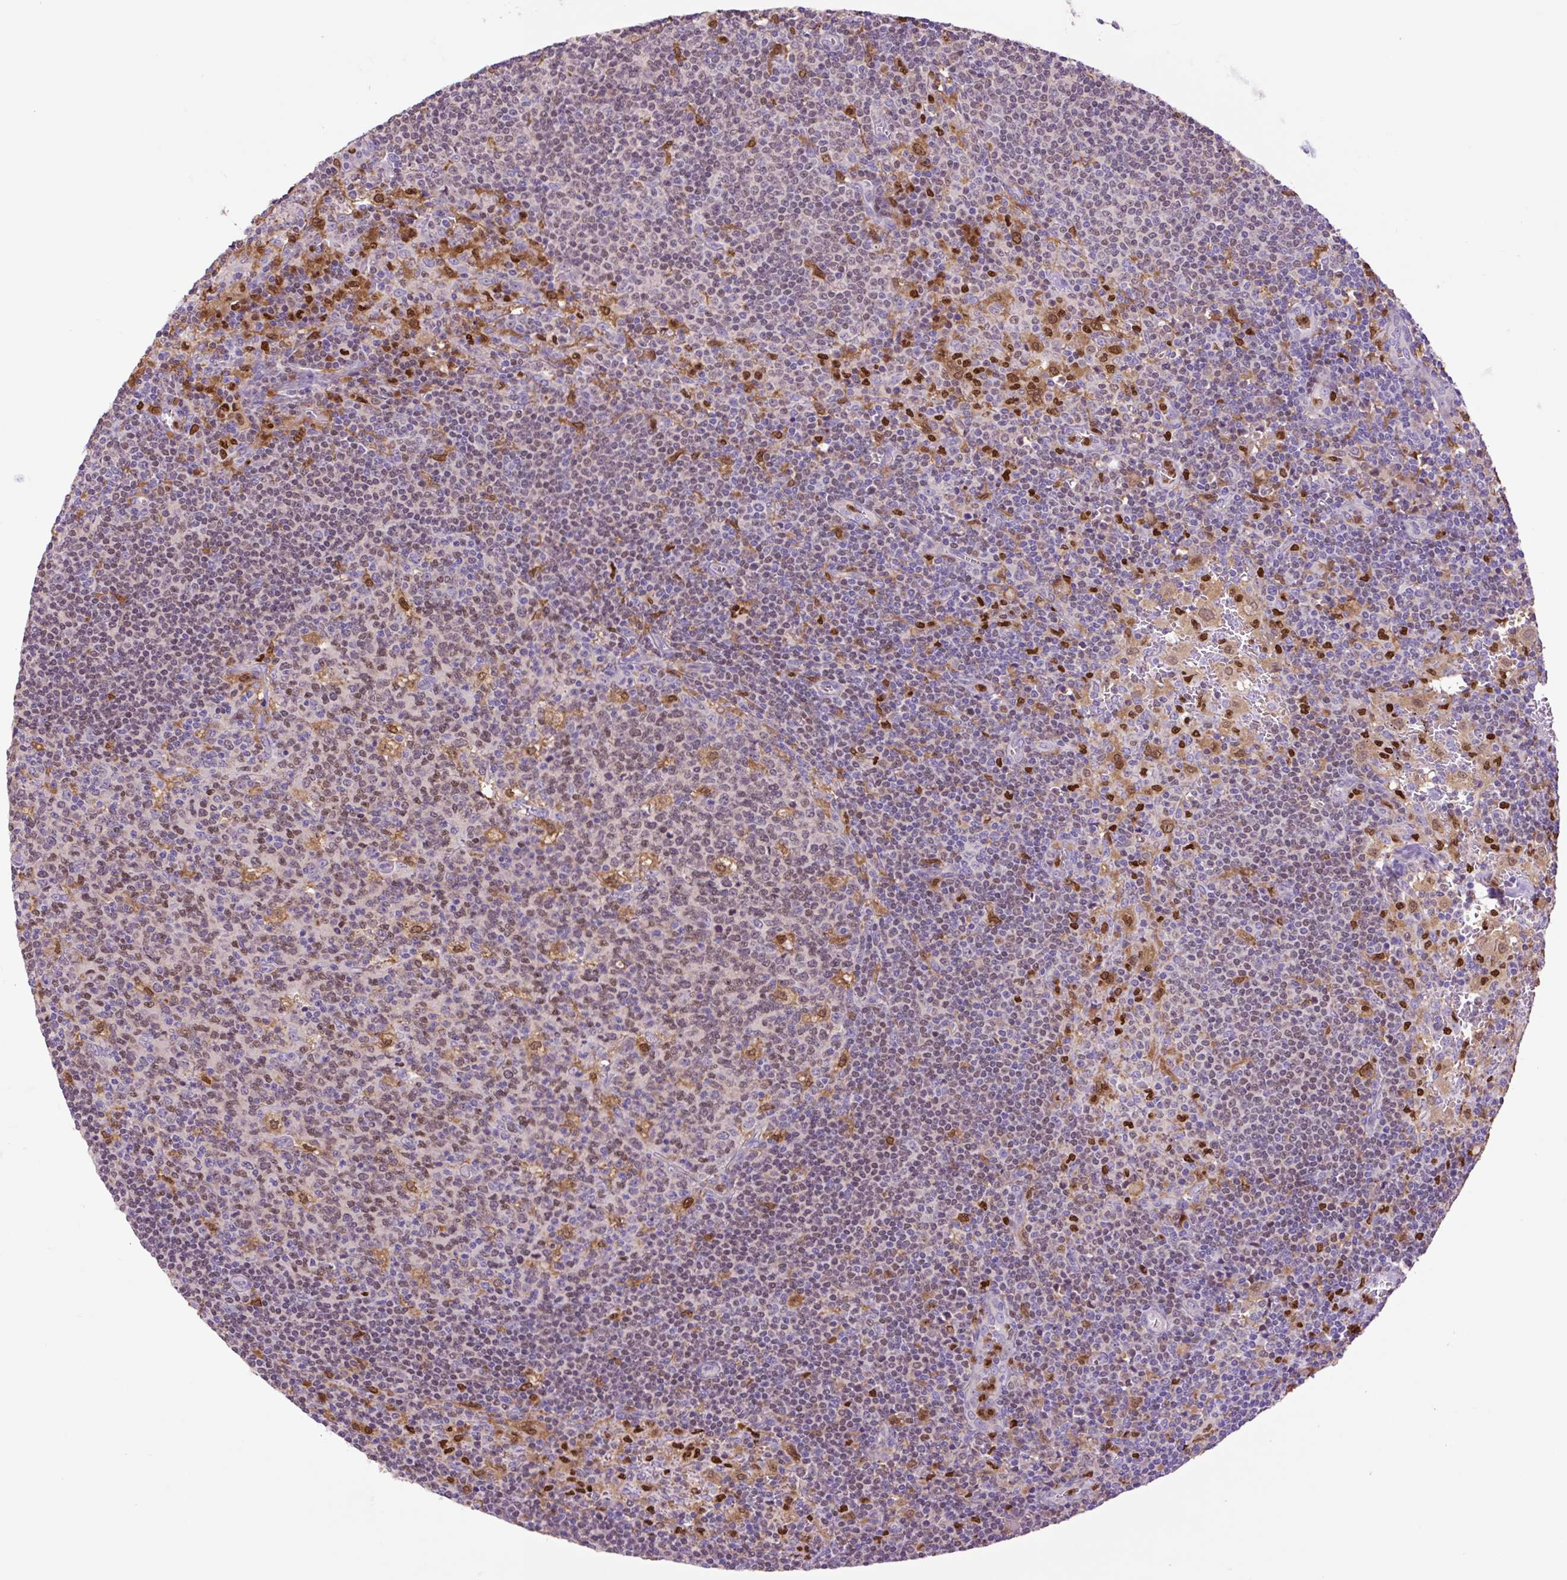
{"staining": {"intensity": "moderate", "quantity": "25%-75%", "location": "nuclear"}, "tissue": "lymph node", "cell_type": "Germinal center cells", "image_type": "normal", "snomed": [{"axis": "morphology", "description": "Normal tissue, NOS"}, {"axis": "topography", "description": "Lymph node"}], "caption": "Benign lymph node reveals moderate nuclear positivity in about 25%-75% of germinal center cells (Stains: DAB (3,3'-diaminobenzidine) in brown, nuclei in blue, Microscopy: brightfield microscopy at high magnification)..", "gene": "SPI1", "patient": {"sex": "female", "age": 45}}